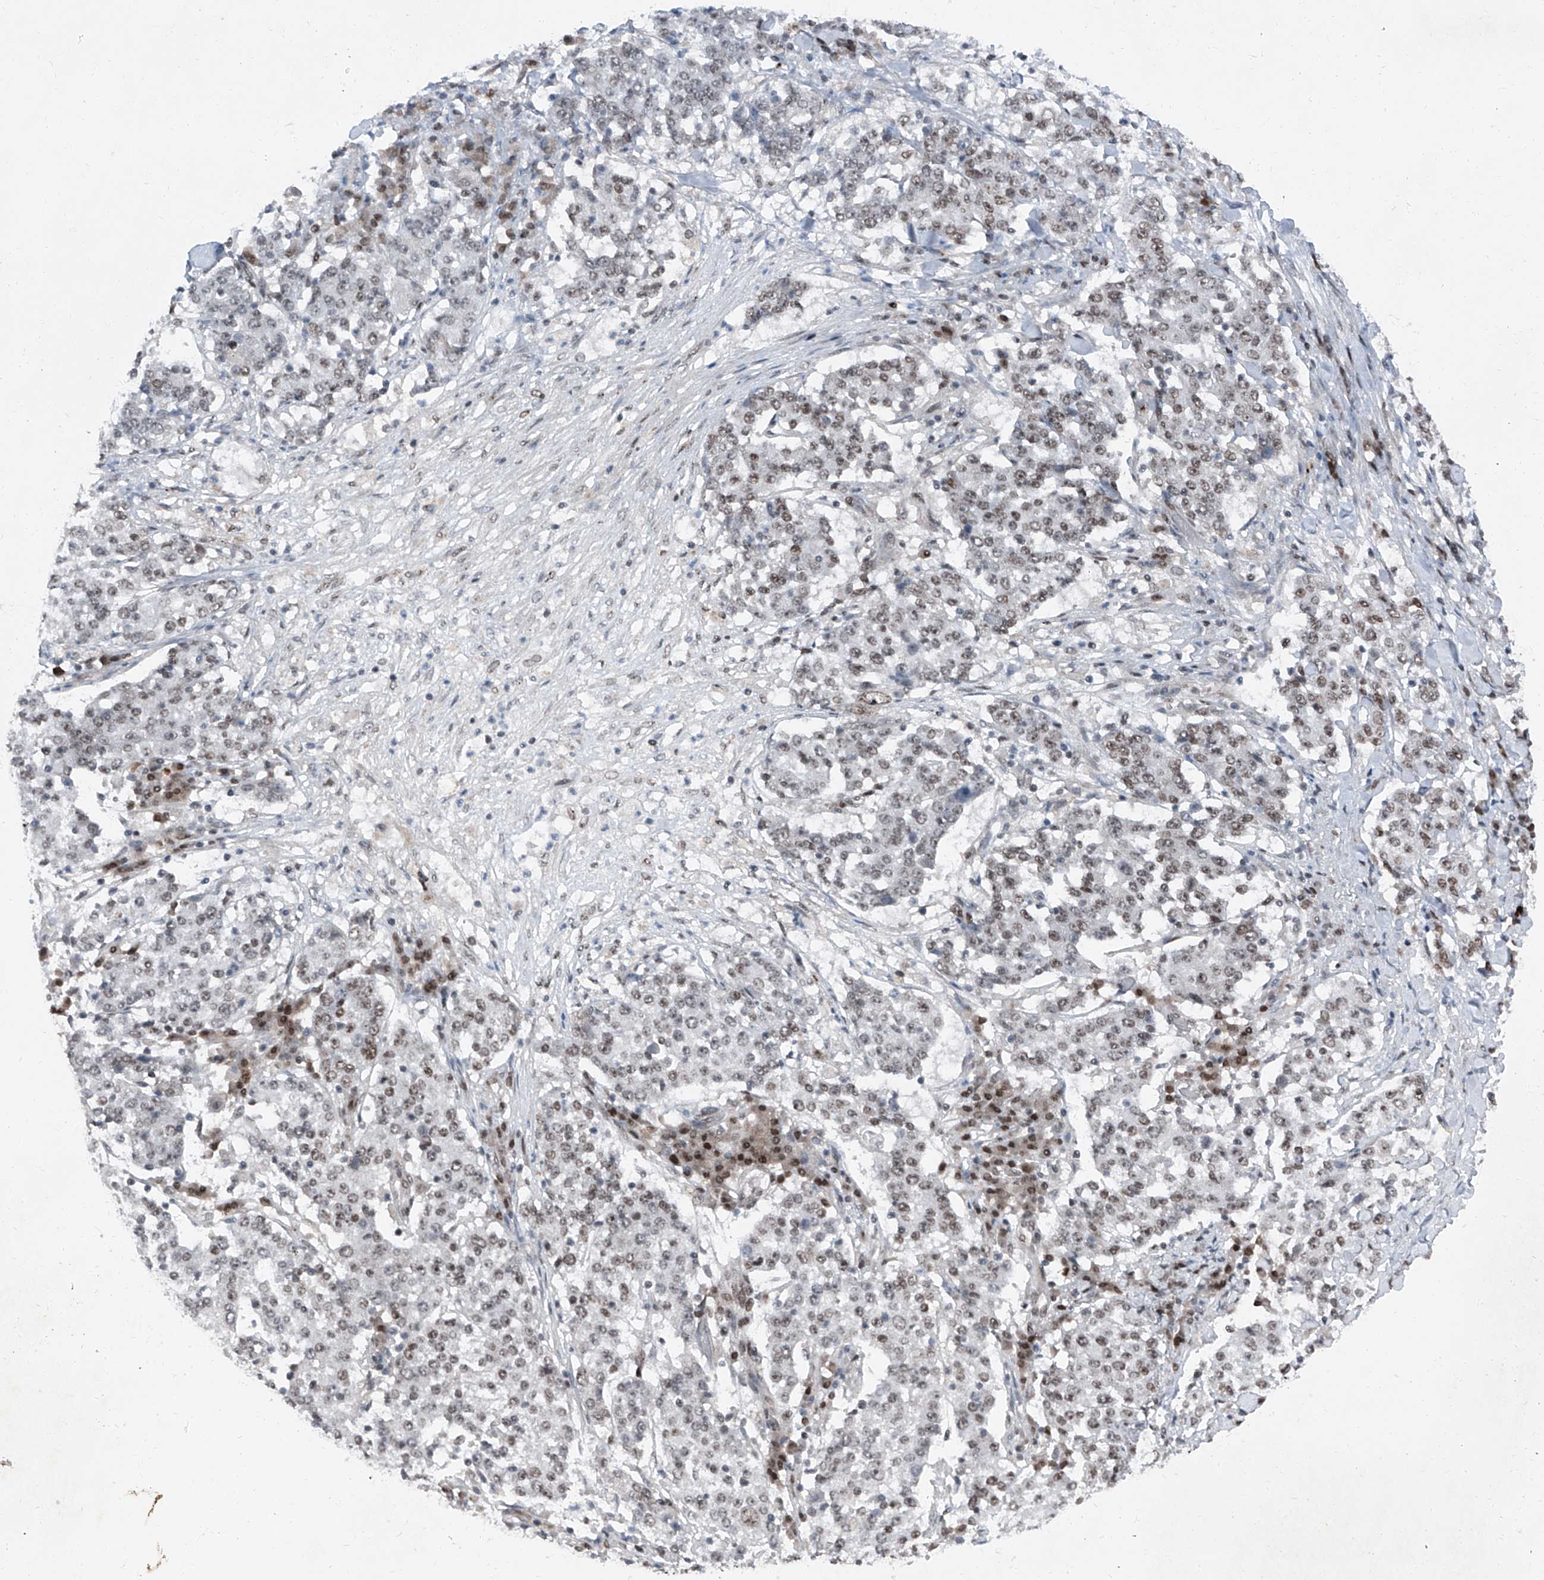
{"staining": {"intensity": "weak", "quantity": "25%-75%", "location": "nuclear"}, "tissue": "stomach cancer", "cell_type": "Tumor cells", "image_type": "cancer", "snomed": [{"axis": "morphology", "description": "Adenocarcinoma, NOS"}, {"axis": "topography", "description": "Stomach"}], "caption": "Immunohistochemistry staining of adenocarcinoma (stomach), which demonstrates low levels of weak nuclear staining in approximately 25%-75% of tumor cells indicating weak nuclear protein positivity. The staining was performed using DAB (brown) for protein detection and nuclei were counterstained in hematoxylin (blue).", "gene": "BMI1", "patient": {"sex": "male", "age": 59}}